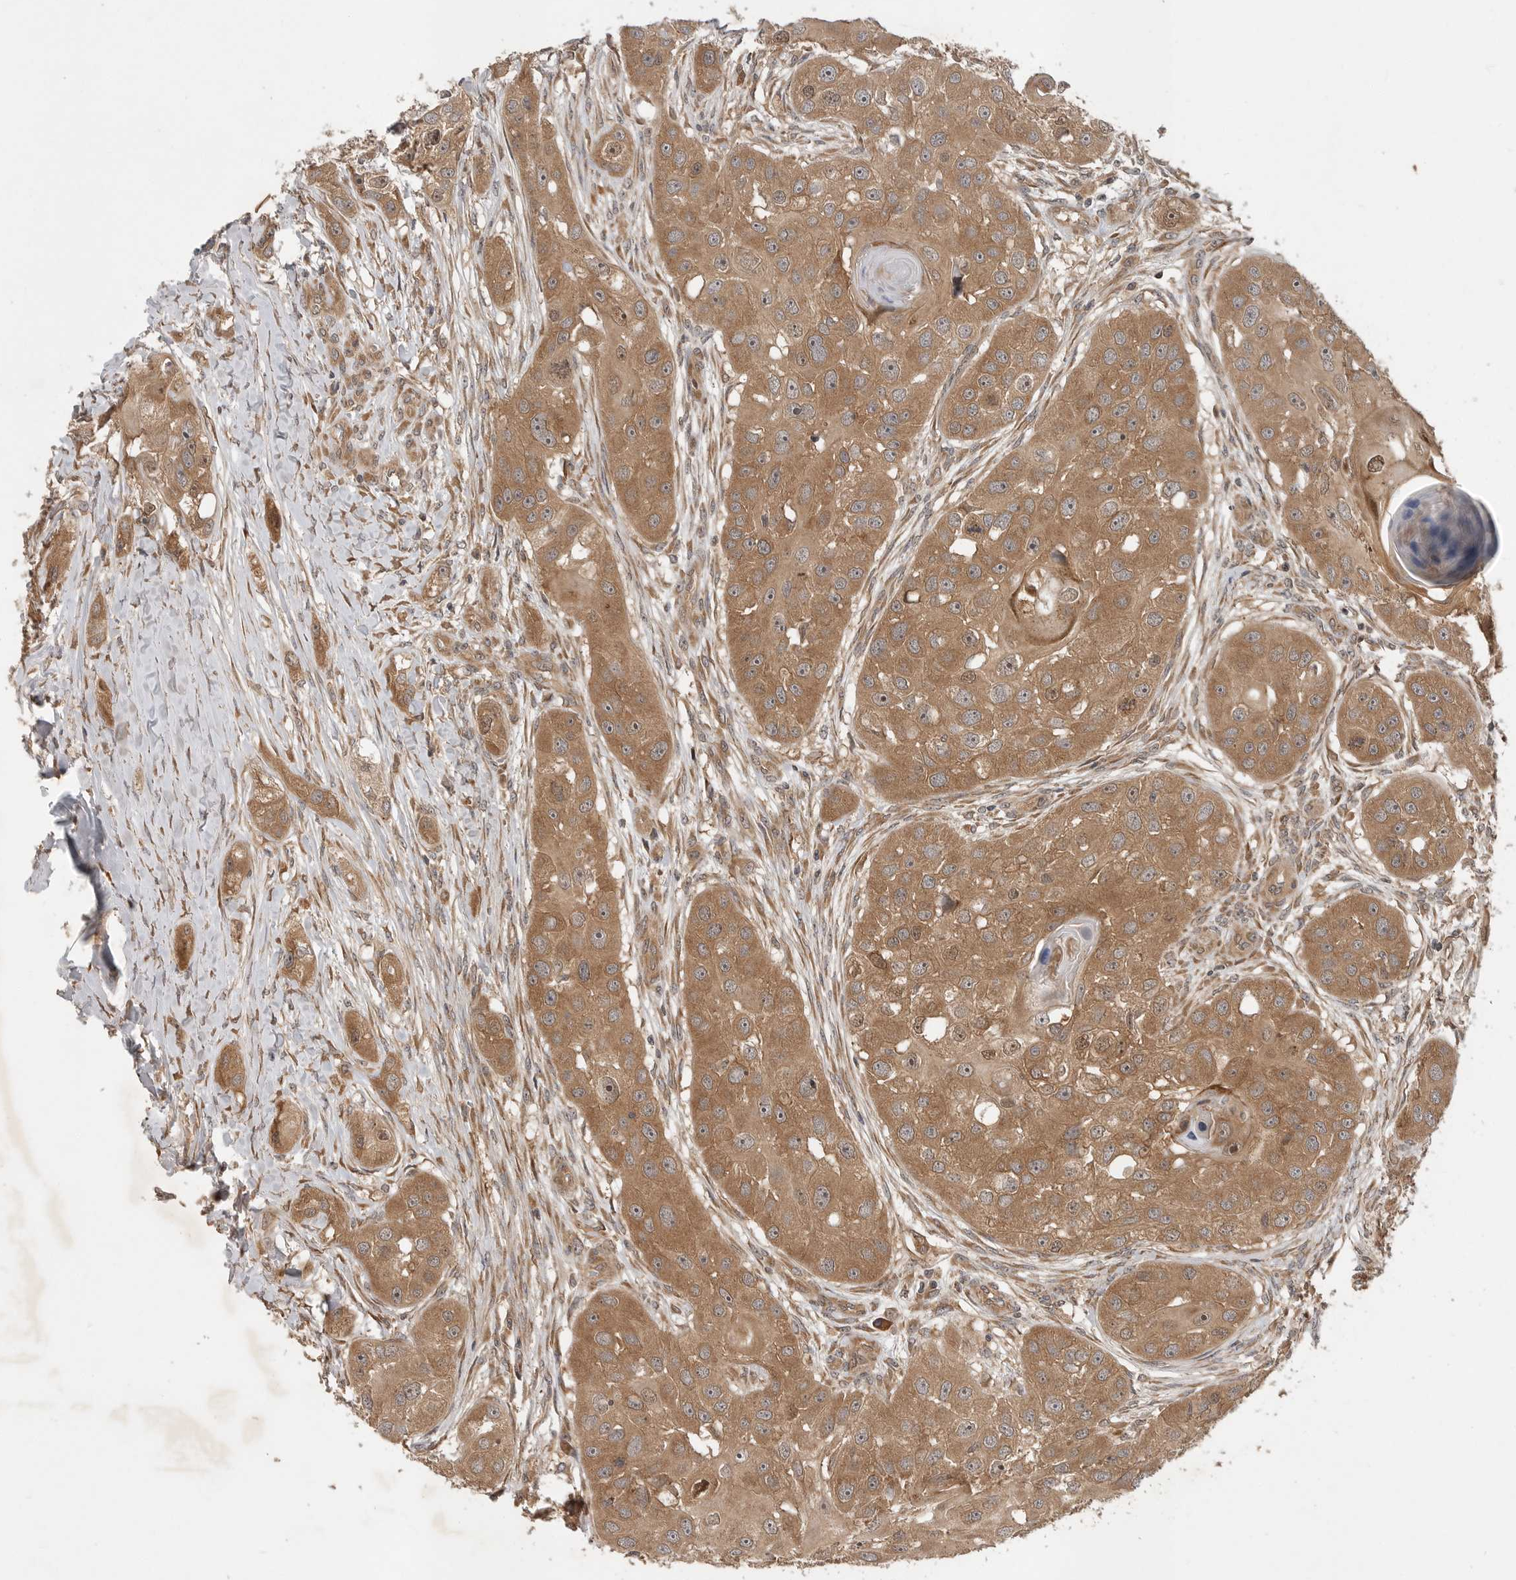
{"staining": {"intensity": "moderate", "quantity": ">75%", "location": "cytoplasmic/membranous,nuclear"}, "tissue": "head and neck cancer", "cell_type": "Tumor cells", "image_type": "cancer", "snomed": [{"axis": "morphology", "description": "Normal tissue, NOS"}, {"axis": "morphology", "description": "Squamous cell carcinoma, NOS"}, {"axis": "topography", "description": "Skeletal muscle"}, {"axis": "topography", "description": "Head-Neck"}], "caption": "Protein positivity by immunohistochemistry reveals moderate cytoplasmic/membranous and nuclear positivity in approximately >75% of tumor cells in head and neck cancer (squamous cell carcinoma).", "gene": "OSBPL9", "patient": {"sex": "male", "age": 51}}